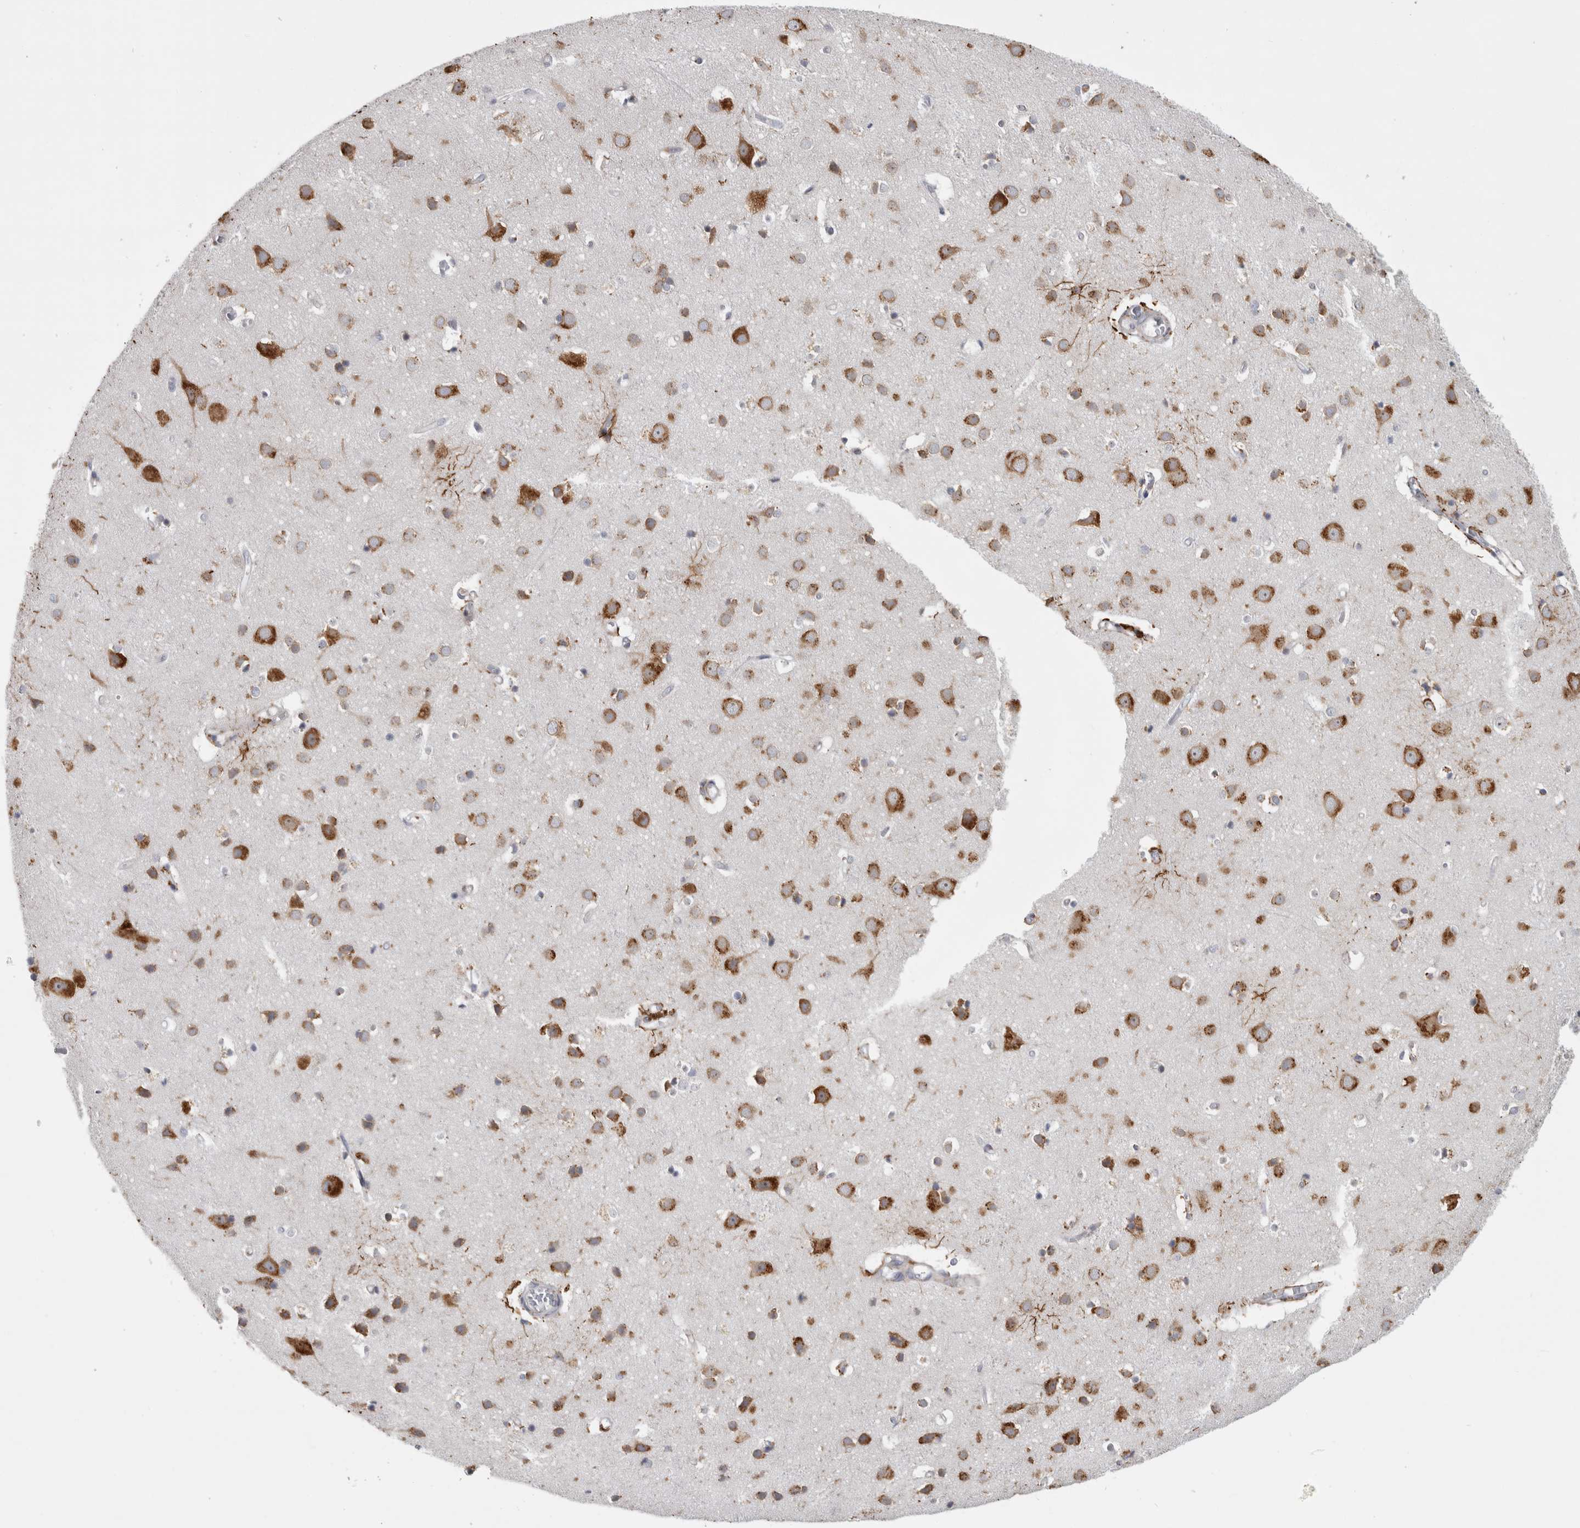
{"staining": {"intensity": "negative", "quantity": "none", "location": "none"}, "tissue": "cerebral cortex", "cell_type": "Endothelial cells", "image_type": "normal", "snomed": [{"axis": "morphology", "description": "Normal tissue, NOS"}, {"axis": "topography", "description": "Cerebral cortex"}], "caption": "Immunohistochemistry of normal cerebral cortex exhibits no expression in endothelial cells. The staining is performed using DAB brown chromogen with nuclei counter-stained in using hematoxylin.", "gene": "ATXN2", "patient": {"sex": "male", "age": 54}}